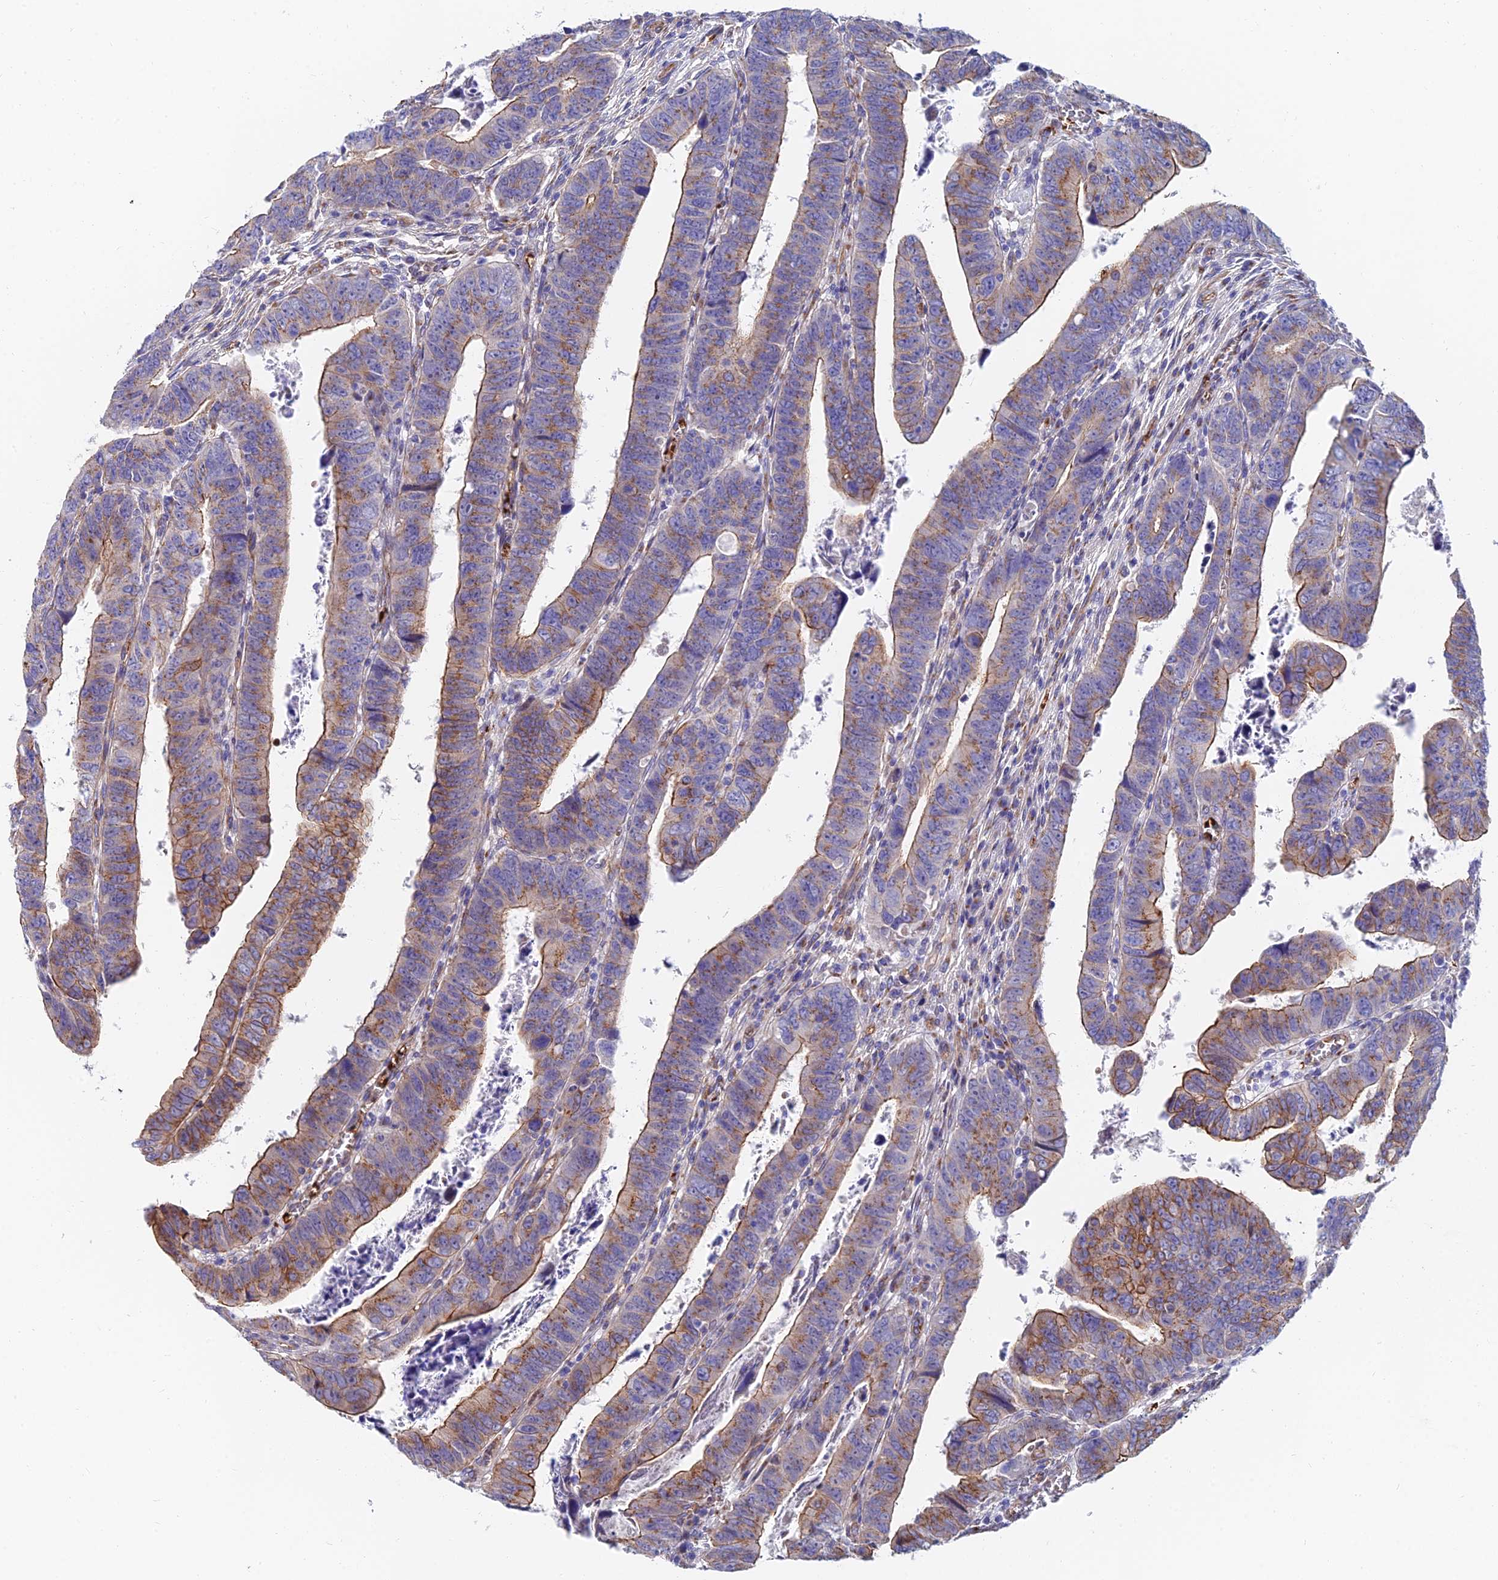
{"staining": {"intensity": "moderate", "quantity": "25%-75%", "location": "cytoplasmic/membranous"}, "tissue": "colorectal cancer", "cell_type": "Tumor cells", "image_type": "cancer", "snomed": [{"axis": "morphology", "description": "Normal tissue, NOS"}, {"axis": "morphology", "description": "Adenocarcinoma, NOS"}, {"axis": "topography", "description": "Rectum"}], "caption": "Immunohistochemical staining of colorectal adenocarcinoma demonstrates moderate cytoplasmic/membranous protein positivity in approximately 25%-75% of tumor cells.", "gene": "ADGRF3", "patient": {"sex": "female", "age": 65}}